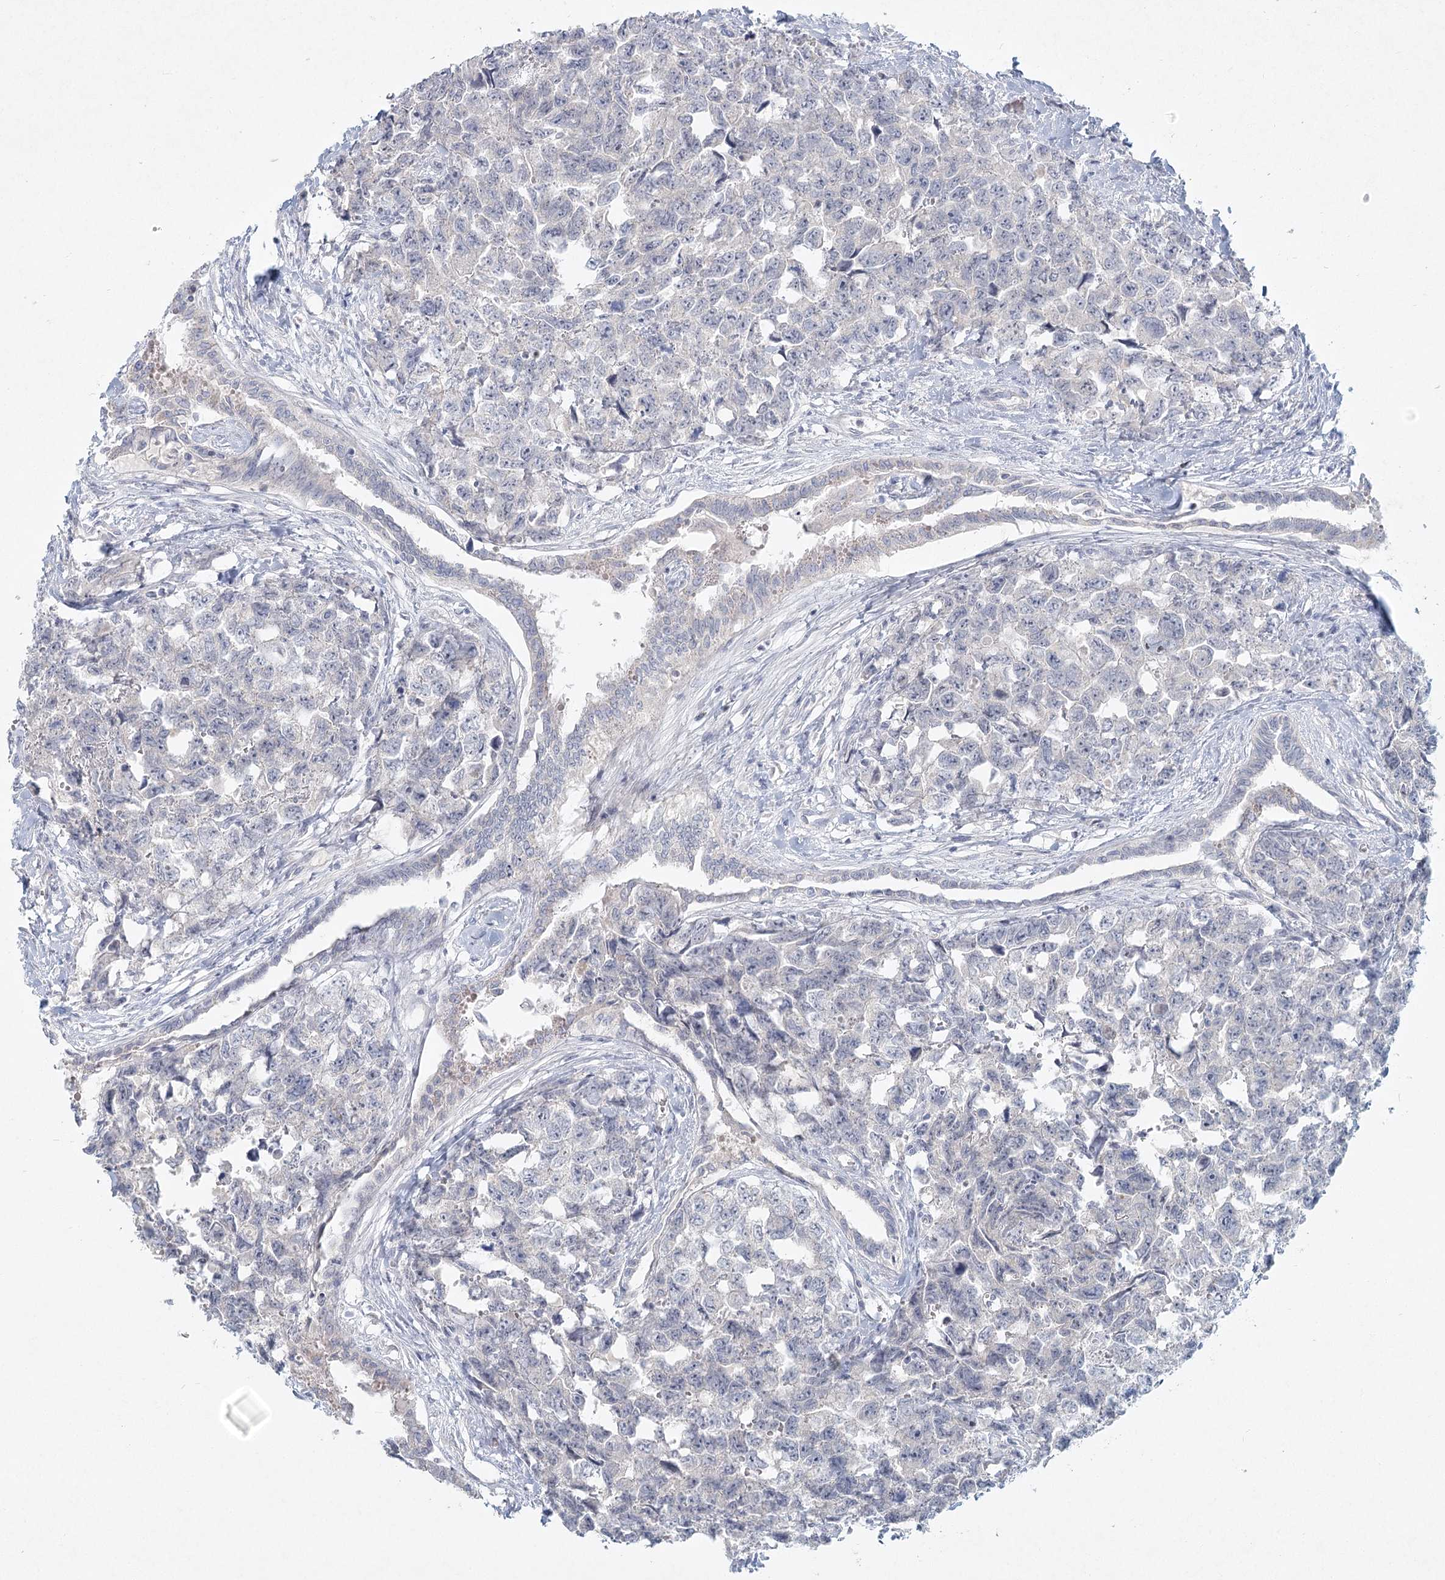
{"staining": {"intensity": "negative", "quantity": "none", "location": "none"}, "tissue": "testis cancer", "cell_type": "Tumor cells", "image_type": "cancer", "snomed": [{"axis": "morphology", "description": "Carcinoma, Embryonal, NOS"}, {"axis": "topography", "description": "Testis"}], "caption": "Immunohistochemical staining of testis cancer (embryonal carcinoma) reveals no significant staining in tumor cells.", "gene": "LRP2BP", "patient": {"sex": "male", "age": 31}}